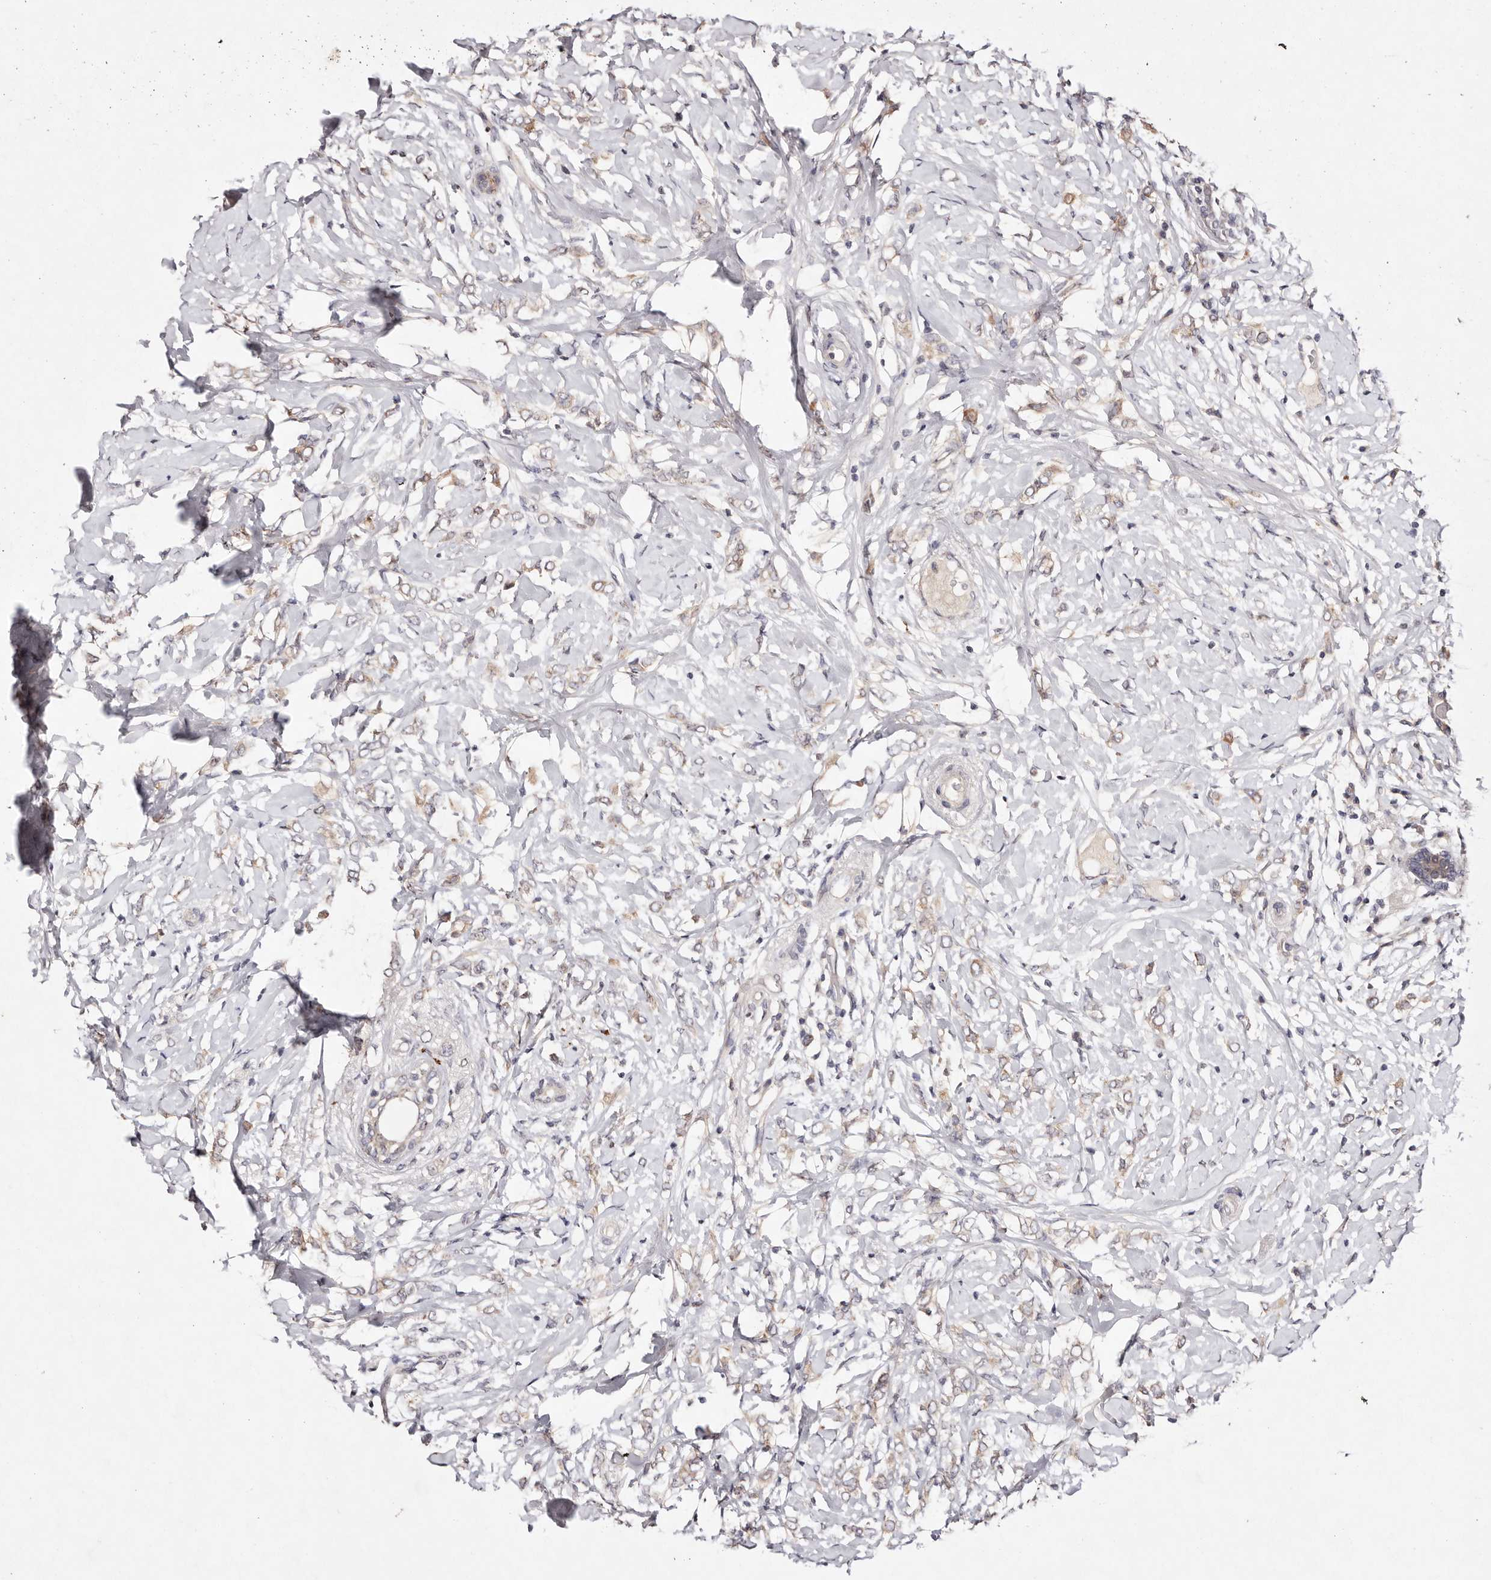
{"staining": {"intensity": "weak", "quantity": "<25%", "location": "cytoplasmic/membranous"}, "tissue": "breast cancer", "cell_type": "Tumor cells", "image_type": "cancer", "snomed": [{"axis": "morphology", "description": "Normal tissue, NOS"}, {"axis": "morphology", "description": "Lobular carcinoma"}, {"axis": "topography", "description": "Breast"}], "caption": "An immunohistochemistry image of breast lobular carcinoma is shown. There is no staining in tumor cells of breast lobular carcinoma. Nuclei are stained in blue.", "gene": "TSC2", "patient": {"sex": "female", "age": 47}}